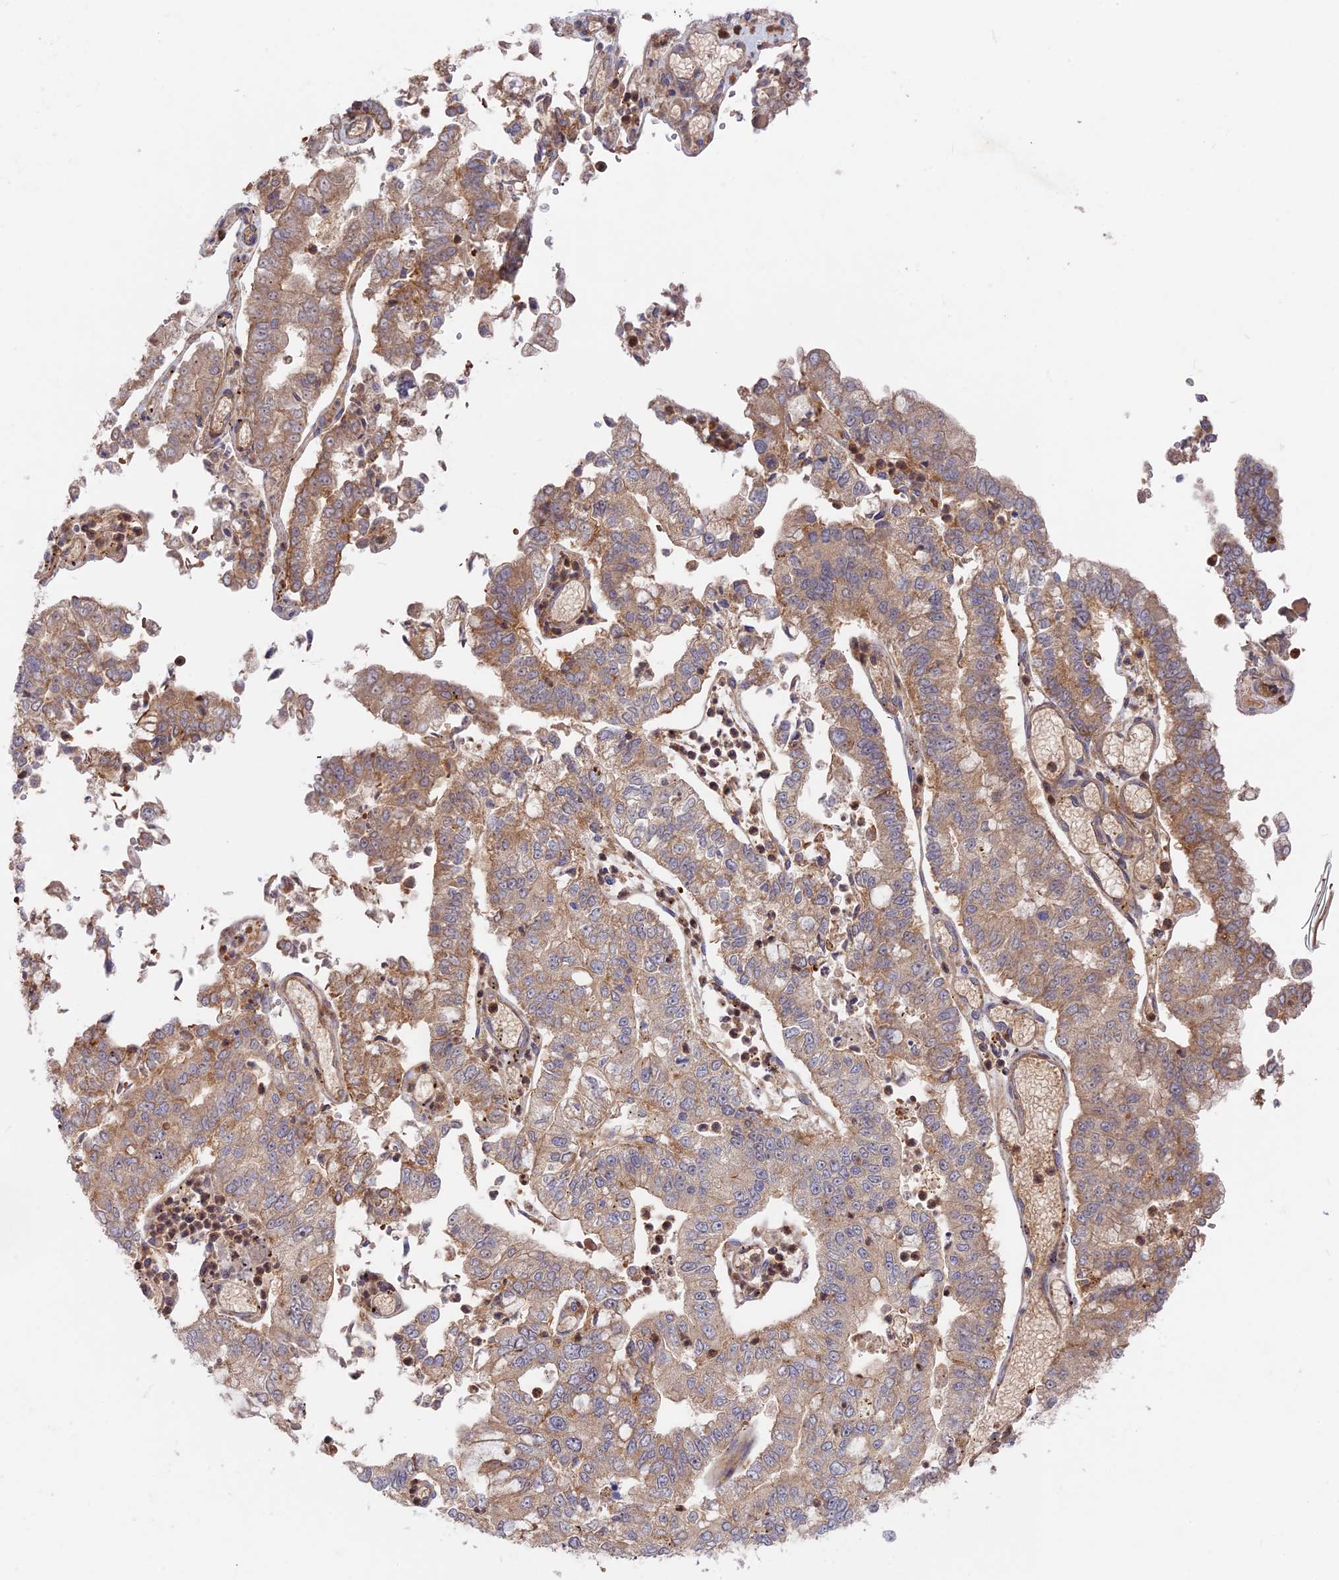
{"staining": {"intensity": "moderate", "quantity": "25%-75%", "location": "cytoplasmic/membranous"}, "tissue": "stomach cancer", "cell_type": "Tumor cells", "image_type": "cancer", "snomed": [{"axis": "morphology", "description": "Adenocarcinoma, NOS"}, {"axis": "topography", "description": "Stomach"}], "caption": "The immunohistochemical stain highlights moderate cytoplasmic/membranous staining in tumor cells of stomach cancer tissue.", "gene": "CPNE7", "patient": {"sex": "male", "age": 76}}